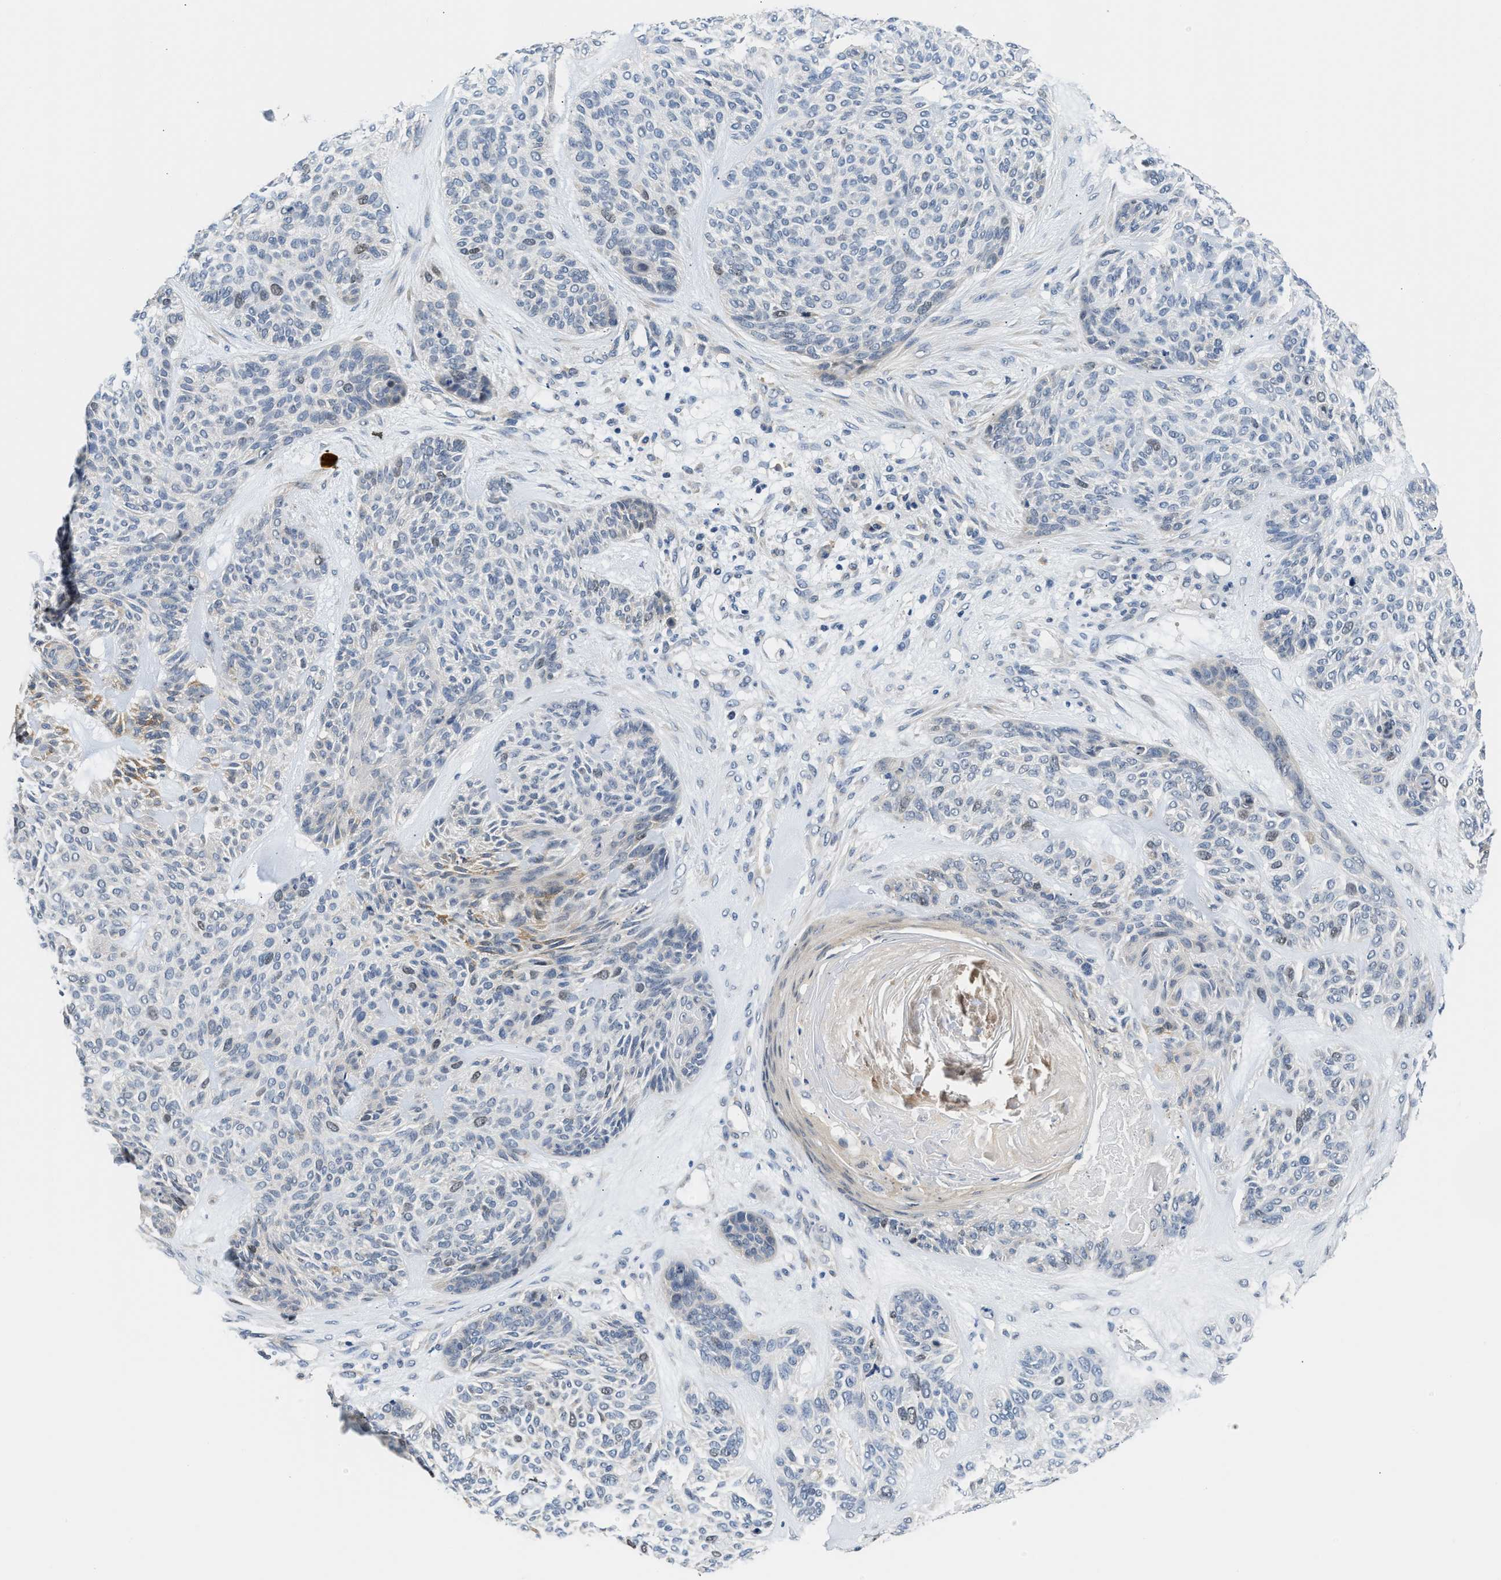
{"staining": {"intensity": "moderate", "quantity": "<25%", "location": "cytoplasmic/membranous,nuclear"}, "tissue": "skin cancer", "cell_type": "Tumor cells", "image_type": "cancer", "snomed": [{"axis": "morphology", "description": "Basal cell carcinoma"}, {"axis": "topography", "description": "Skin"}], "caption": "Protein expression analysis of human skin basal cell carcinoma reveals moderate cytoplasmic/membranous and nuclear staining in approximately <25% of tumor cells.", "gene": "CLGN", "patient": {"sex": "male", "age": 55}}